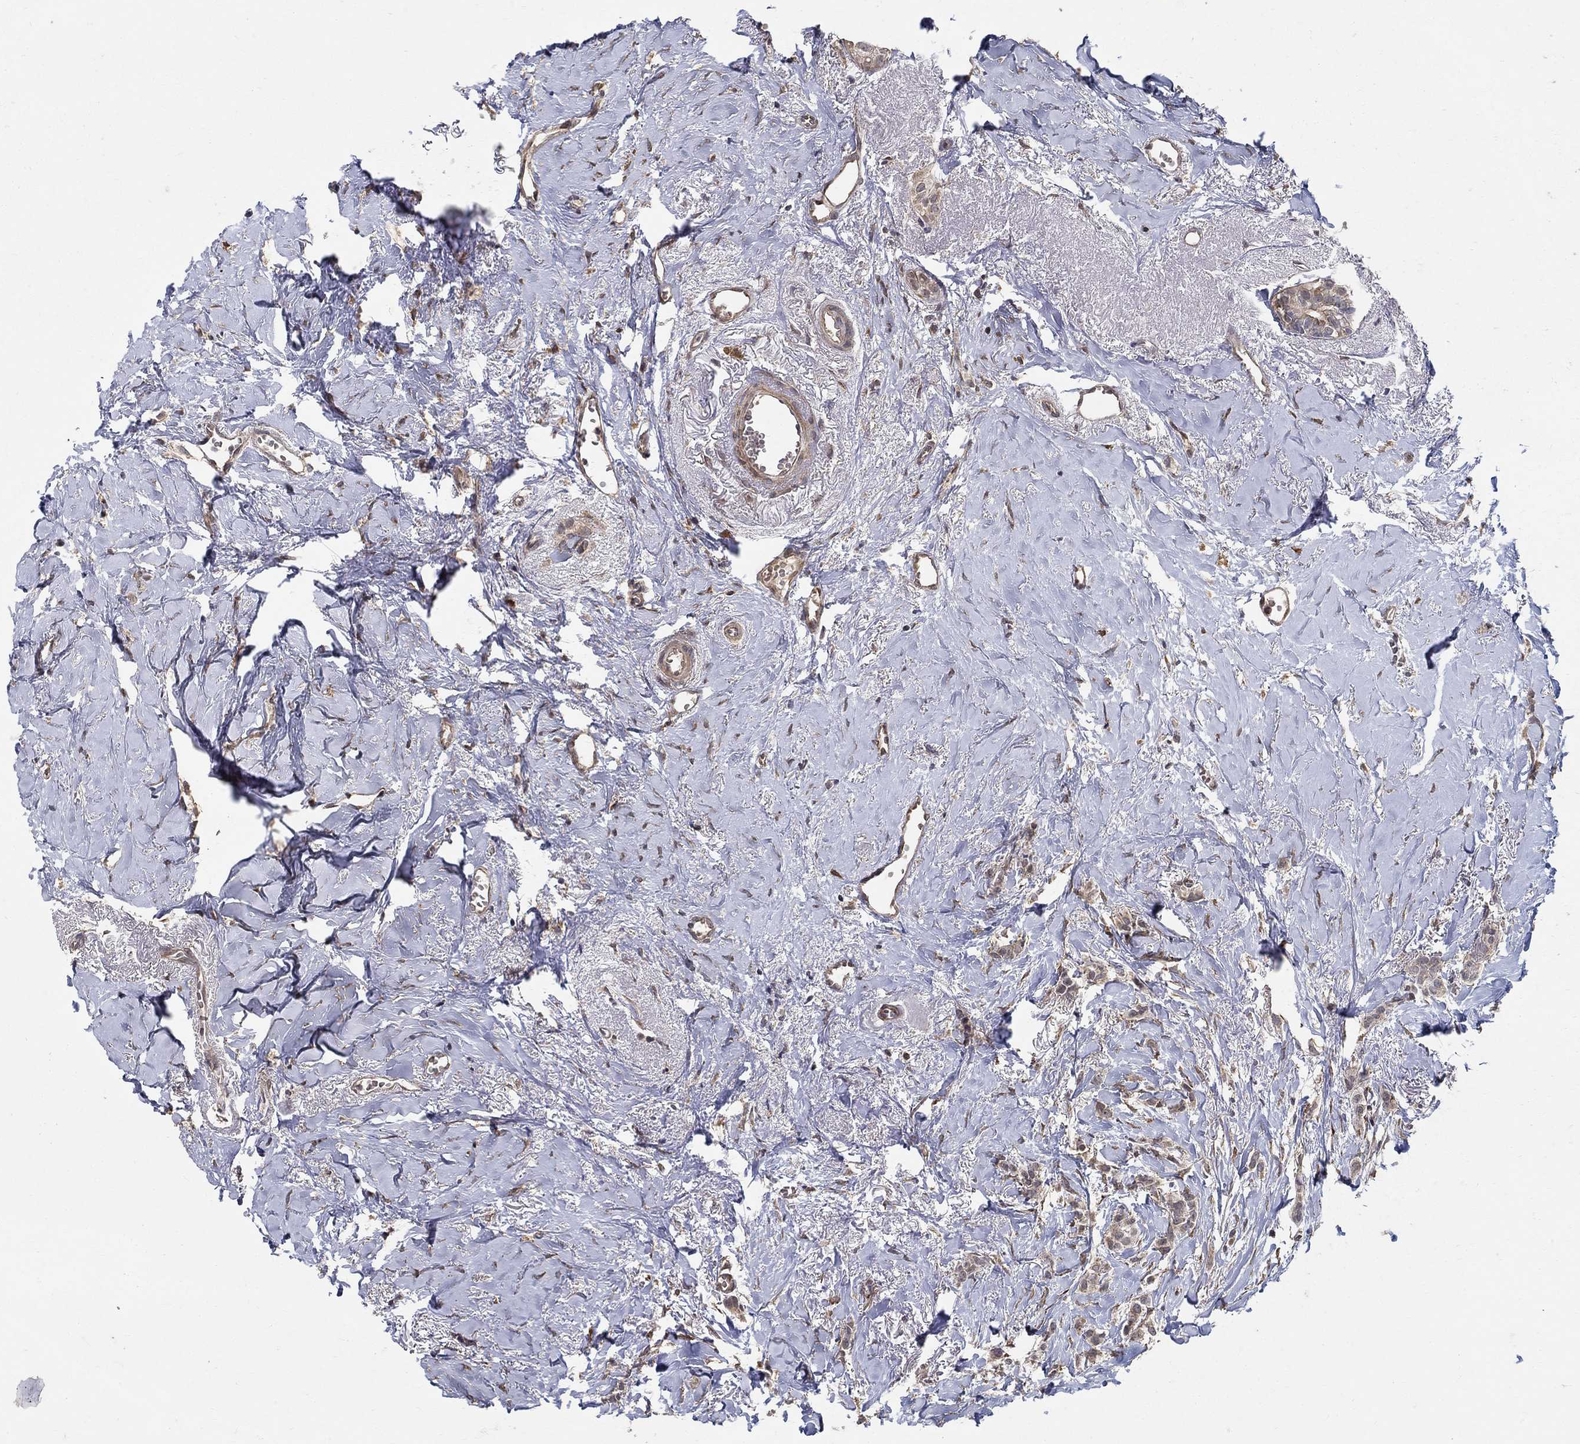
{"staining": {"intensity": "weak", "quantity": ">75%", "location": "cytoplasmic/membranous"}, "tissue": "breast cancer", "cell_type": "Tumor cells", "image_type": "cancer", "snomed": [{"axis": "morphology", "description": "Duct carcinoma"}, {"axis": "topography", "description": "Breast"}], "caption": "Immunohistochemistry (IHC) histopathology image of neoplastic tissue: human infiltrating ductal carcinoma (breast) stained using immunohistochemistry (IHC) shows low levels of weak protein expression localized specifically in the cytoplasmic/membranous of tumor cells, appearing as a cytoplasmic/membranous brown color.", "gene": "ZNF594", "patient": {"sex": "female", "age": 85}}